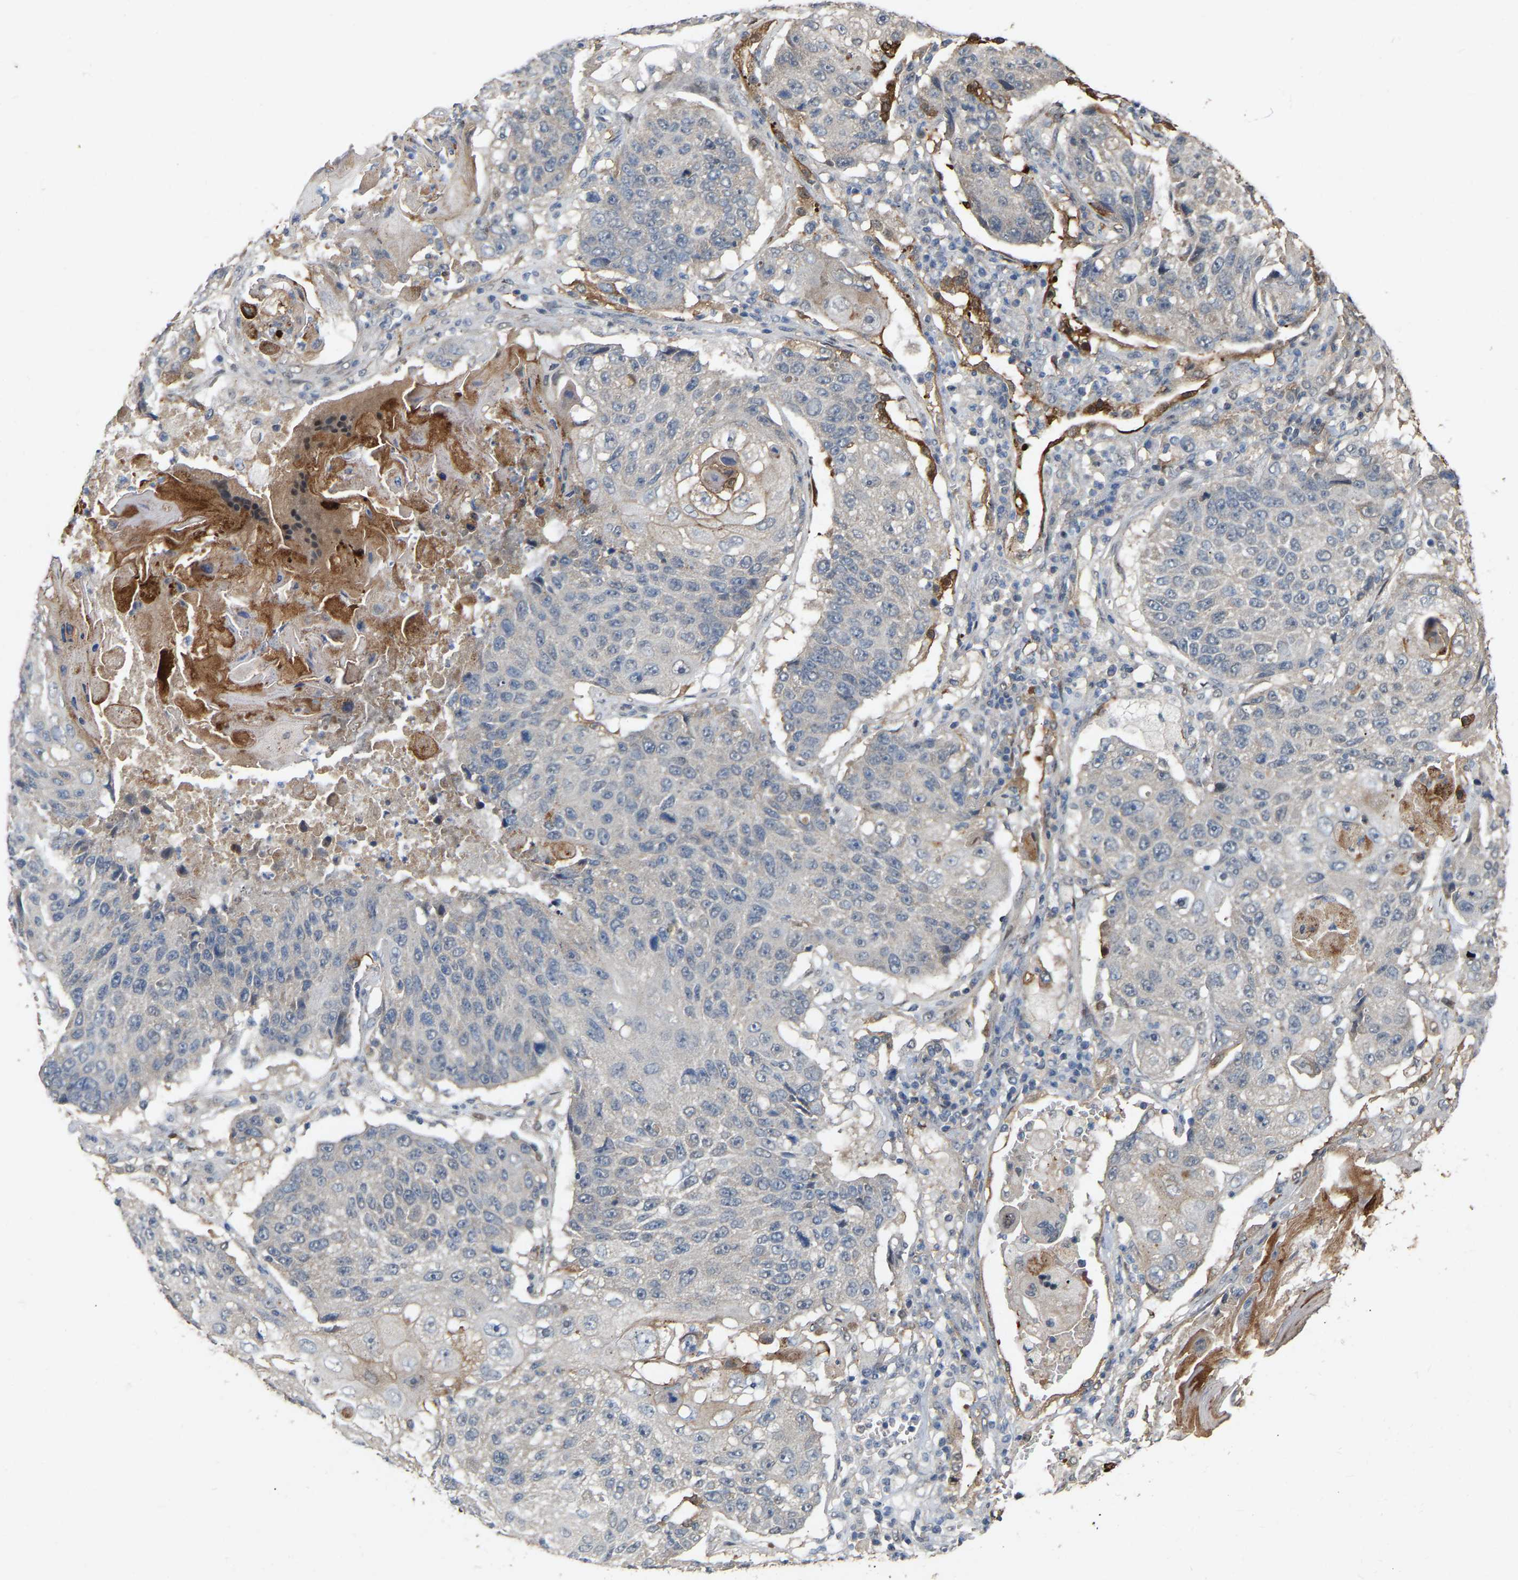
{"staining": {"intensity": "negative", "quantity": "none", "location": "none"}, "tissue": "lung cancer", "cell_type": "Tumor cells", "image_type": "cancer", "snomed": [{"axis": "morphology", "description": "Squamous cell carcinoma, NOS"}, {"axis": "topography", "description": "Lung"}], "caption": "This is a micrograph of immunohistochemistry staining of lung squamous cell carcinoma, which shows no expression in tumor cells. The staining is performed using DAB (3,3'-diaminobenzidine) brown chromogen with nuclei counter-stained in using hematoxylin.", "gene": "RUVBL1", "patient": {"sex": "male", "age": 61}}